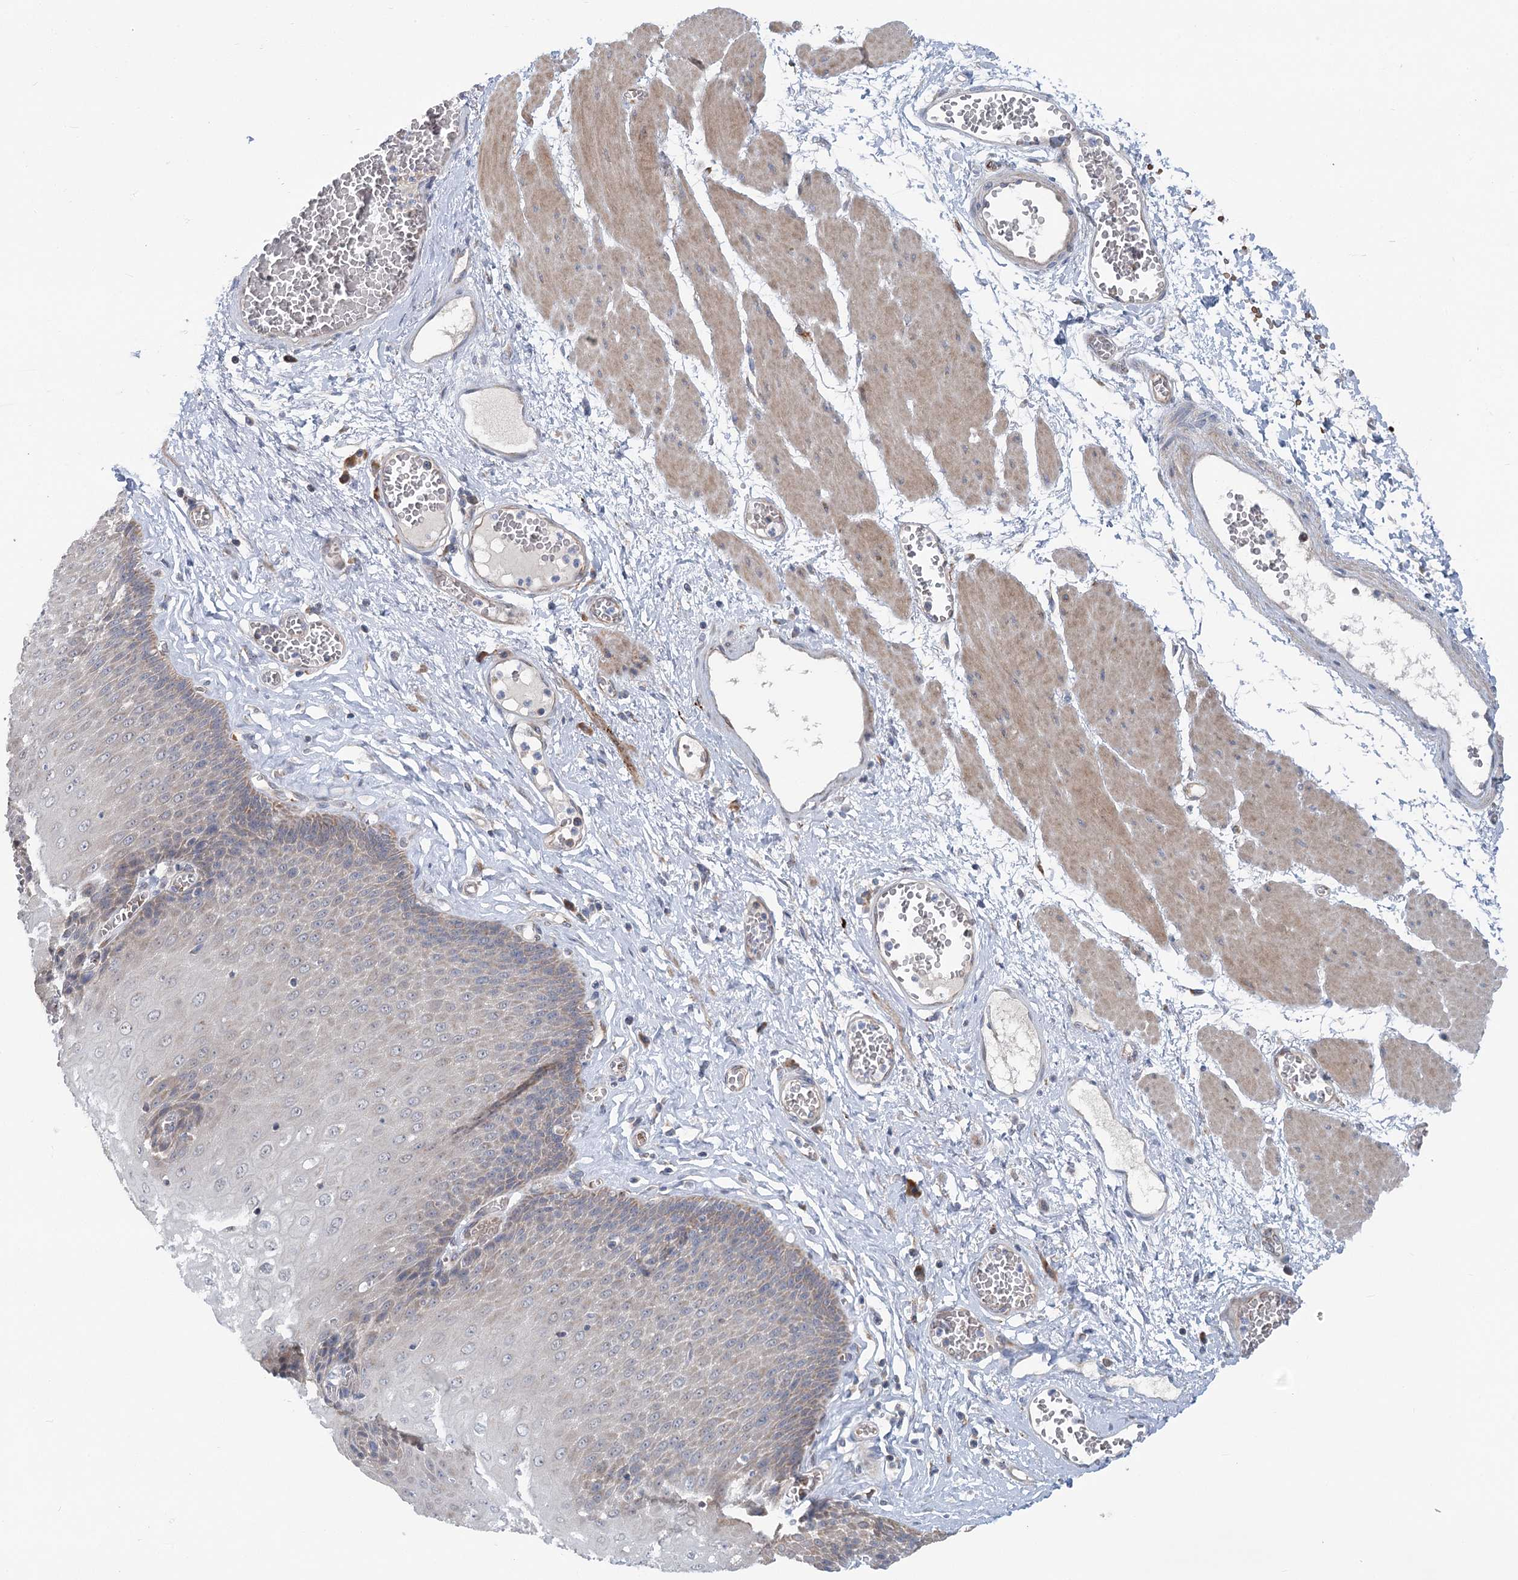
{"staining": {"intensity": "weak", "quantity": "25%-75%", "location": "cytoplasmic/membranous"}, "tissue": "esophagus", "cell_type": "Squamous epithelial cells", "image_type": "normal", "snomed": [{"axis": "morphology", "description": "Normal tissue, NOS"}, {"axis": "topography", "description": "Esophagus"}], "caption": "A high-resolution histopathology image shows immunohistochemistry (IHC) staining of benign esophagus, which exhibits weak cytoplasmic/membranous staining in approximately 25%-75% of squamous epithelial cells.", "gene": "CIB4", "patient": {"sex": "male", "age": 60}}